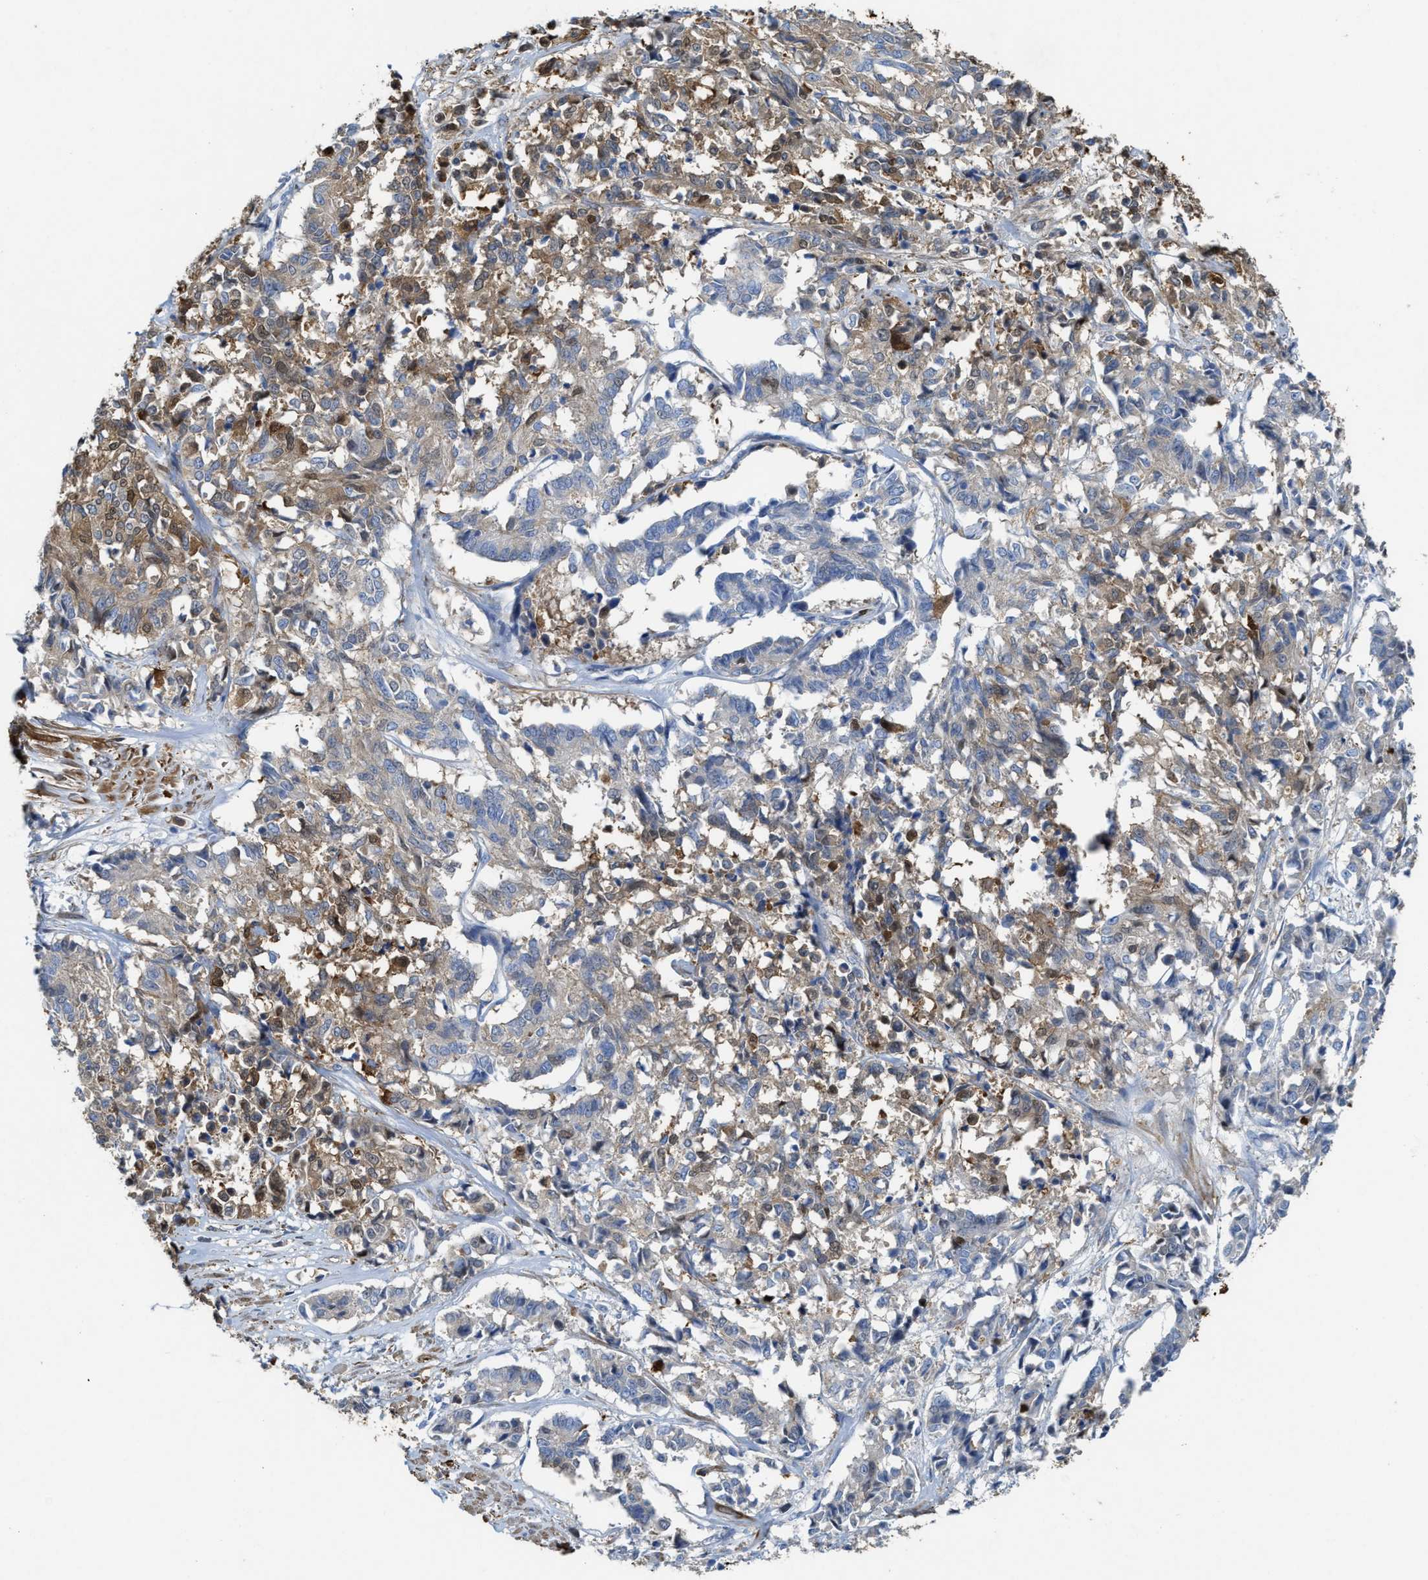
{"staining": {"intensity": "weak", "quantity": "25%-75%", "location": "cytoplasmic/membranous"}, "tissue": "cervical cancer", "cell_type": "Tumor cells", "image_type": "cancer", "snomed": [{"axis": "morphology", "description": "Squamous cell carcinoma, NOS"}, {"axis": "topography", "description": "Cervix"}], "caption": "Immunohistochemistry micrograph of neoplastic tissue: human cervical cancer stained using immunohistochemistry reveals low levels of weak protein expression localized specifically in the cytoplasmic/membranous of tumor cells, appearing as a cytoplasmic/membranous brown color.", "gene": "ASS1", "patient": {"sex": "female", "age": 35}}